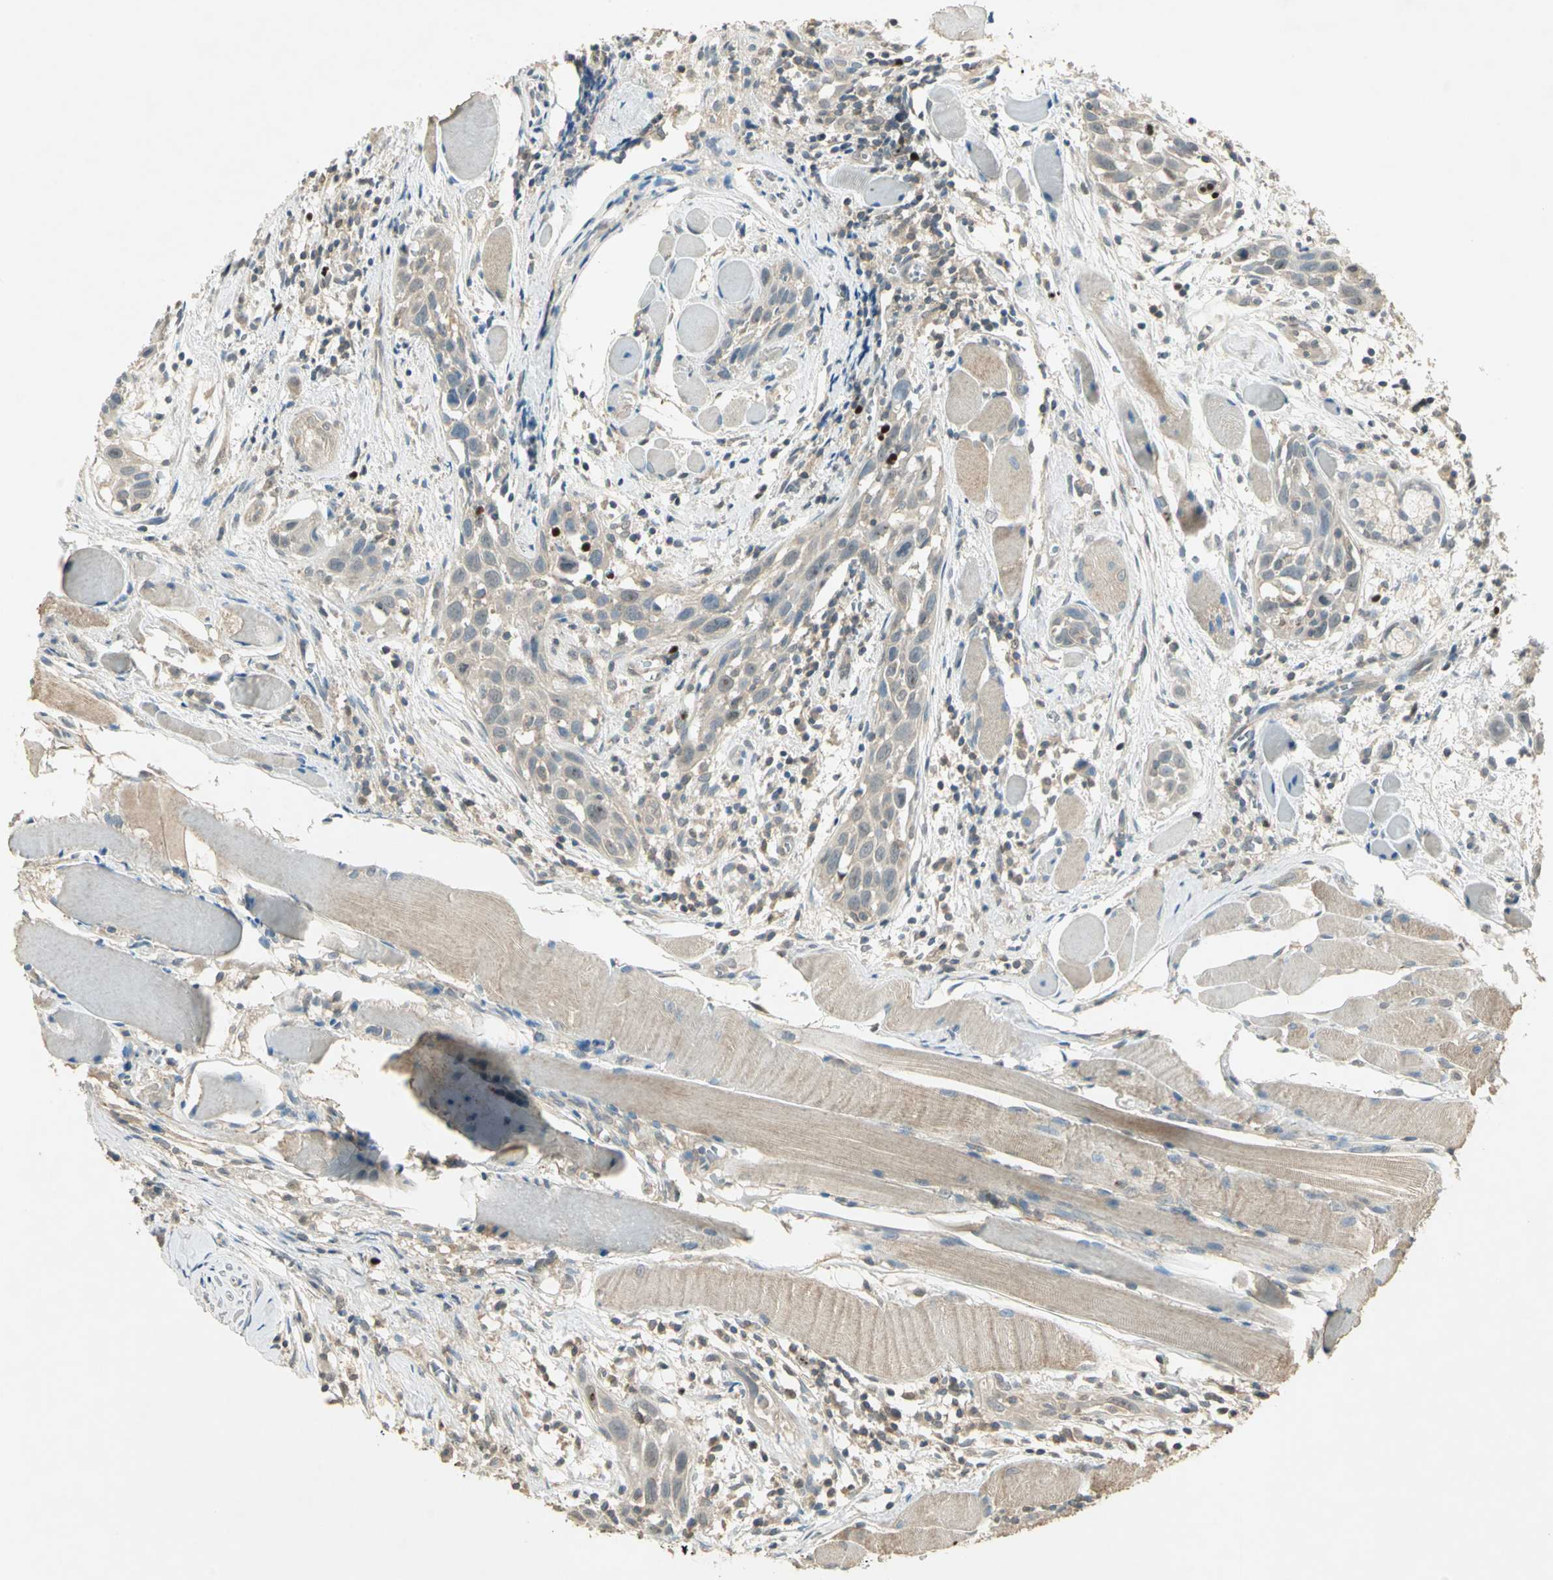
{"staining": {"intensity": "weak", "quantity": ">75%", "location": "cytoplasmic/membranous"}, "tissue": "head and neck cancer", "cell_type": "Tumor cells", "image_type": "cancer", "snomed": [{"axis": "morphology", "description": "Squamous cell carcinoma, NOS"}, {"axis": "topography", "description": "Oral tissue"}, {"axis": "topography", "description": "Head-Neck"}], "caption": "An immunohistochemistry (IHC) micrograph of tumor tissue is shown. Protein staining in brown highlights weak cytoplasmic/membranous positivity in head and neck squamous cell carcinoma within tumor cells. The staining was performed using DAB to visualize the protein expression in brown, while the nuclei were stained in blue with hematoxylin (Magnification: 20x).", "gene": "BIRC2", "patient": {"sex": "female", "age": 50}}